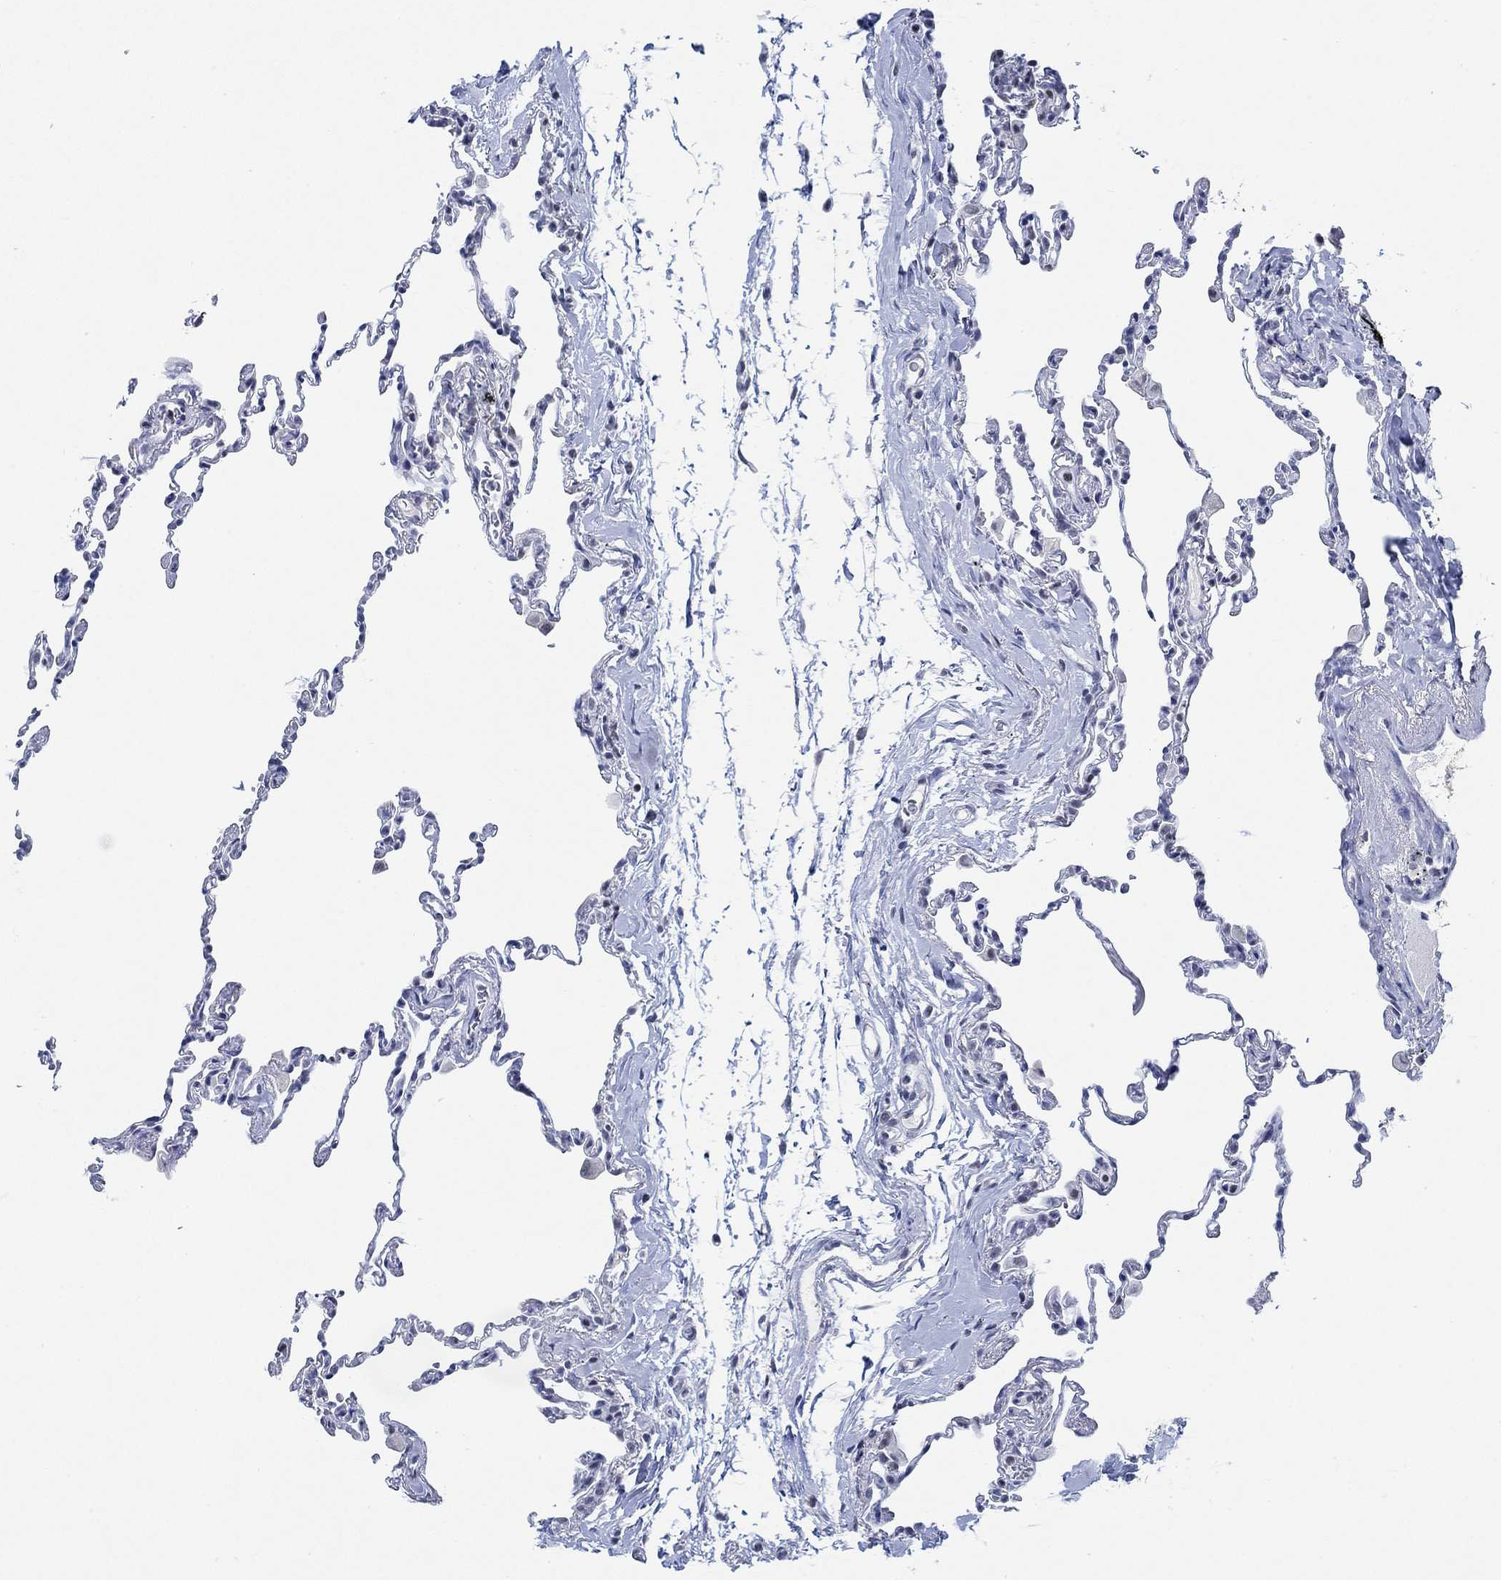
{"staining": {"intensity": "negative", "quantity": "none", "location": "none"}, "tissue": "lung", "cell_type": "Alveolar cells", "image_type": "normal", "snomed": [{"axis": "morphology", "description": "Normal tissue, NOS"}, {"axis": "topography", "description": "Lung"}], "caption": "This is a micrograph of immunohistochemistry staining of normal lung, which shows no positivity in alveolar cells.", "gene": "PPP1R17", "patient": {"sex": "female", "age": 57}}